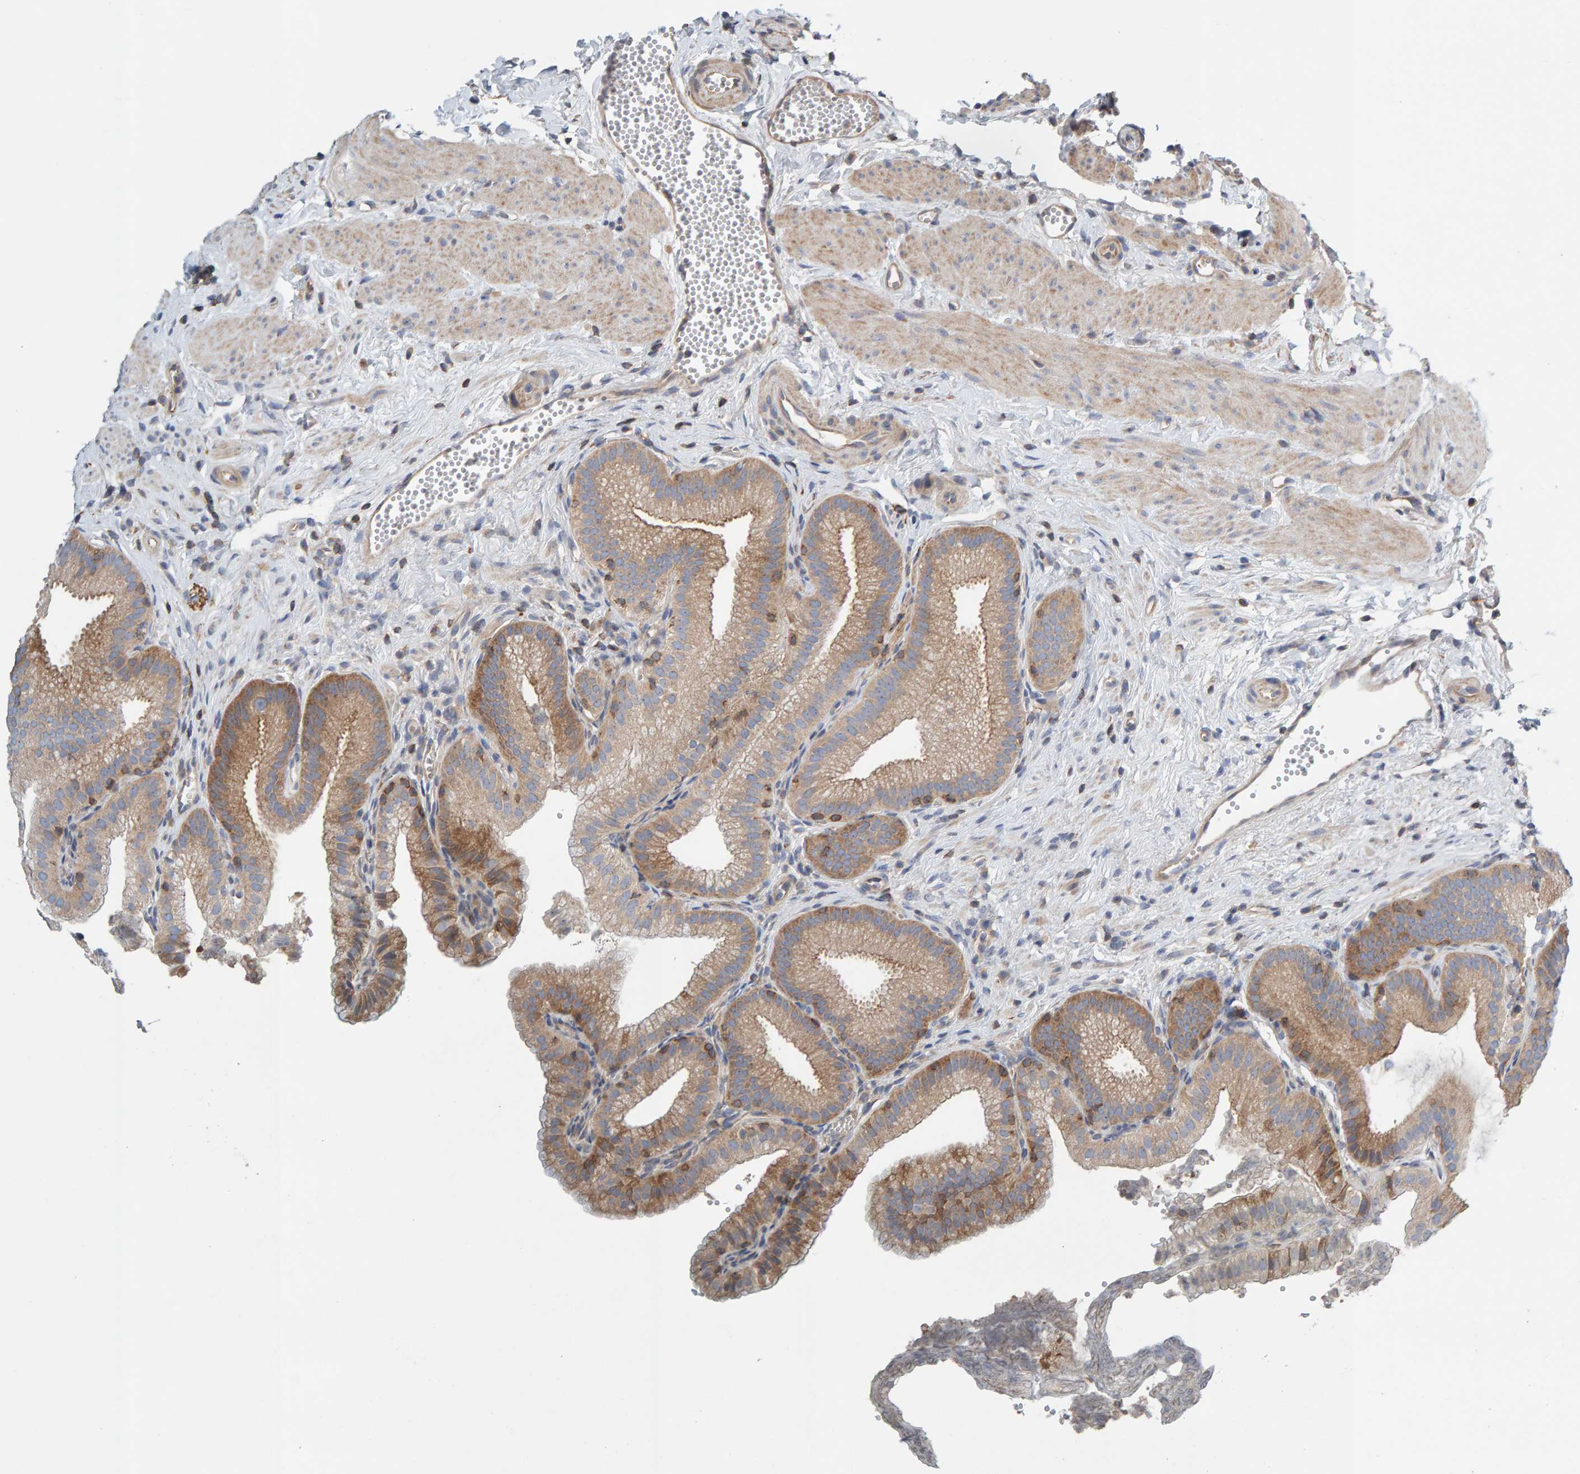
{"staining": {"intensity": "moderate", "quantity": ">75%", "location": "cytoplasmic/membranous"}, "tissue": "gallbladder", "cell_type": "Glandular cells", "image_type": "normal", "snomed": [{"axis": "morphology", "description": "Normal tissue, NOS"}, {"axis": "topography", "description": "Gallbladder"}], "caption": "IHC micrograph of normal gallbladder: human gallbladder stained using IHC exhibits medium levels of moderate protein expression localized specifically in the cytoplasmic/membranous of glandular cells, appearing as a cytoplasmic/membranous brown color.", "gene": "CCM2", "patient": {"sex": "male", "age": 38}}